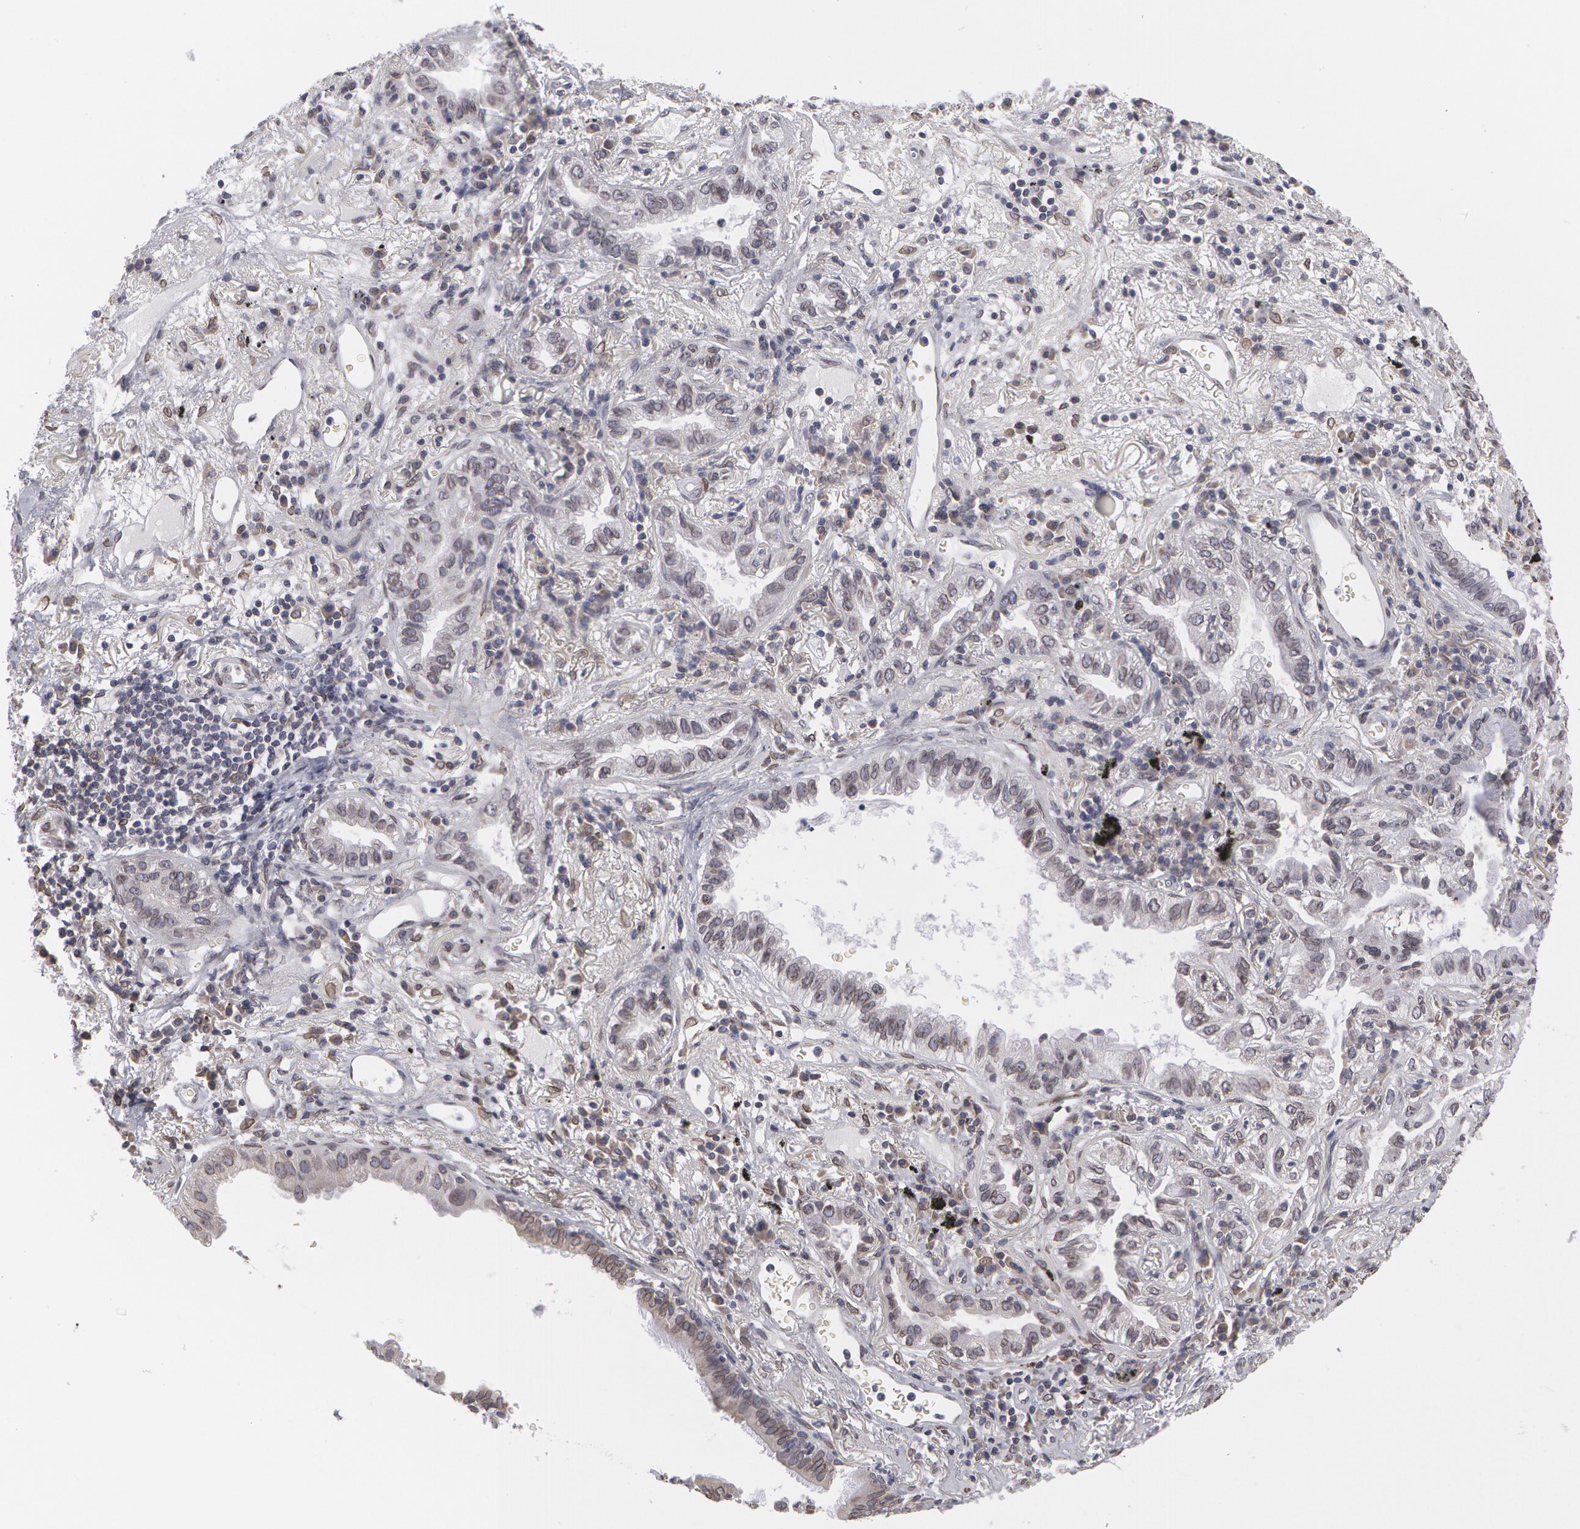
{"staining": {"intensity": "weak", "quantity": "<25%", "location": "nuclear"}, "tissue": "lung cancer", "cell_type": "Tumor cells", "image_type": "cancer", "snomed": [{"axis": "morphology", "description": "Adenocarcinoma, NOS"}, {"axis": "topography", "description": "Lung"}], "caption": "Human lung cancer stained for a protein using immunohistochemistry shows no positivity in tumor cells.", "gene": "EMD", "patient": {"sex": "female", "age": 50}}